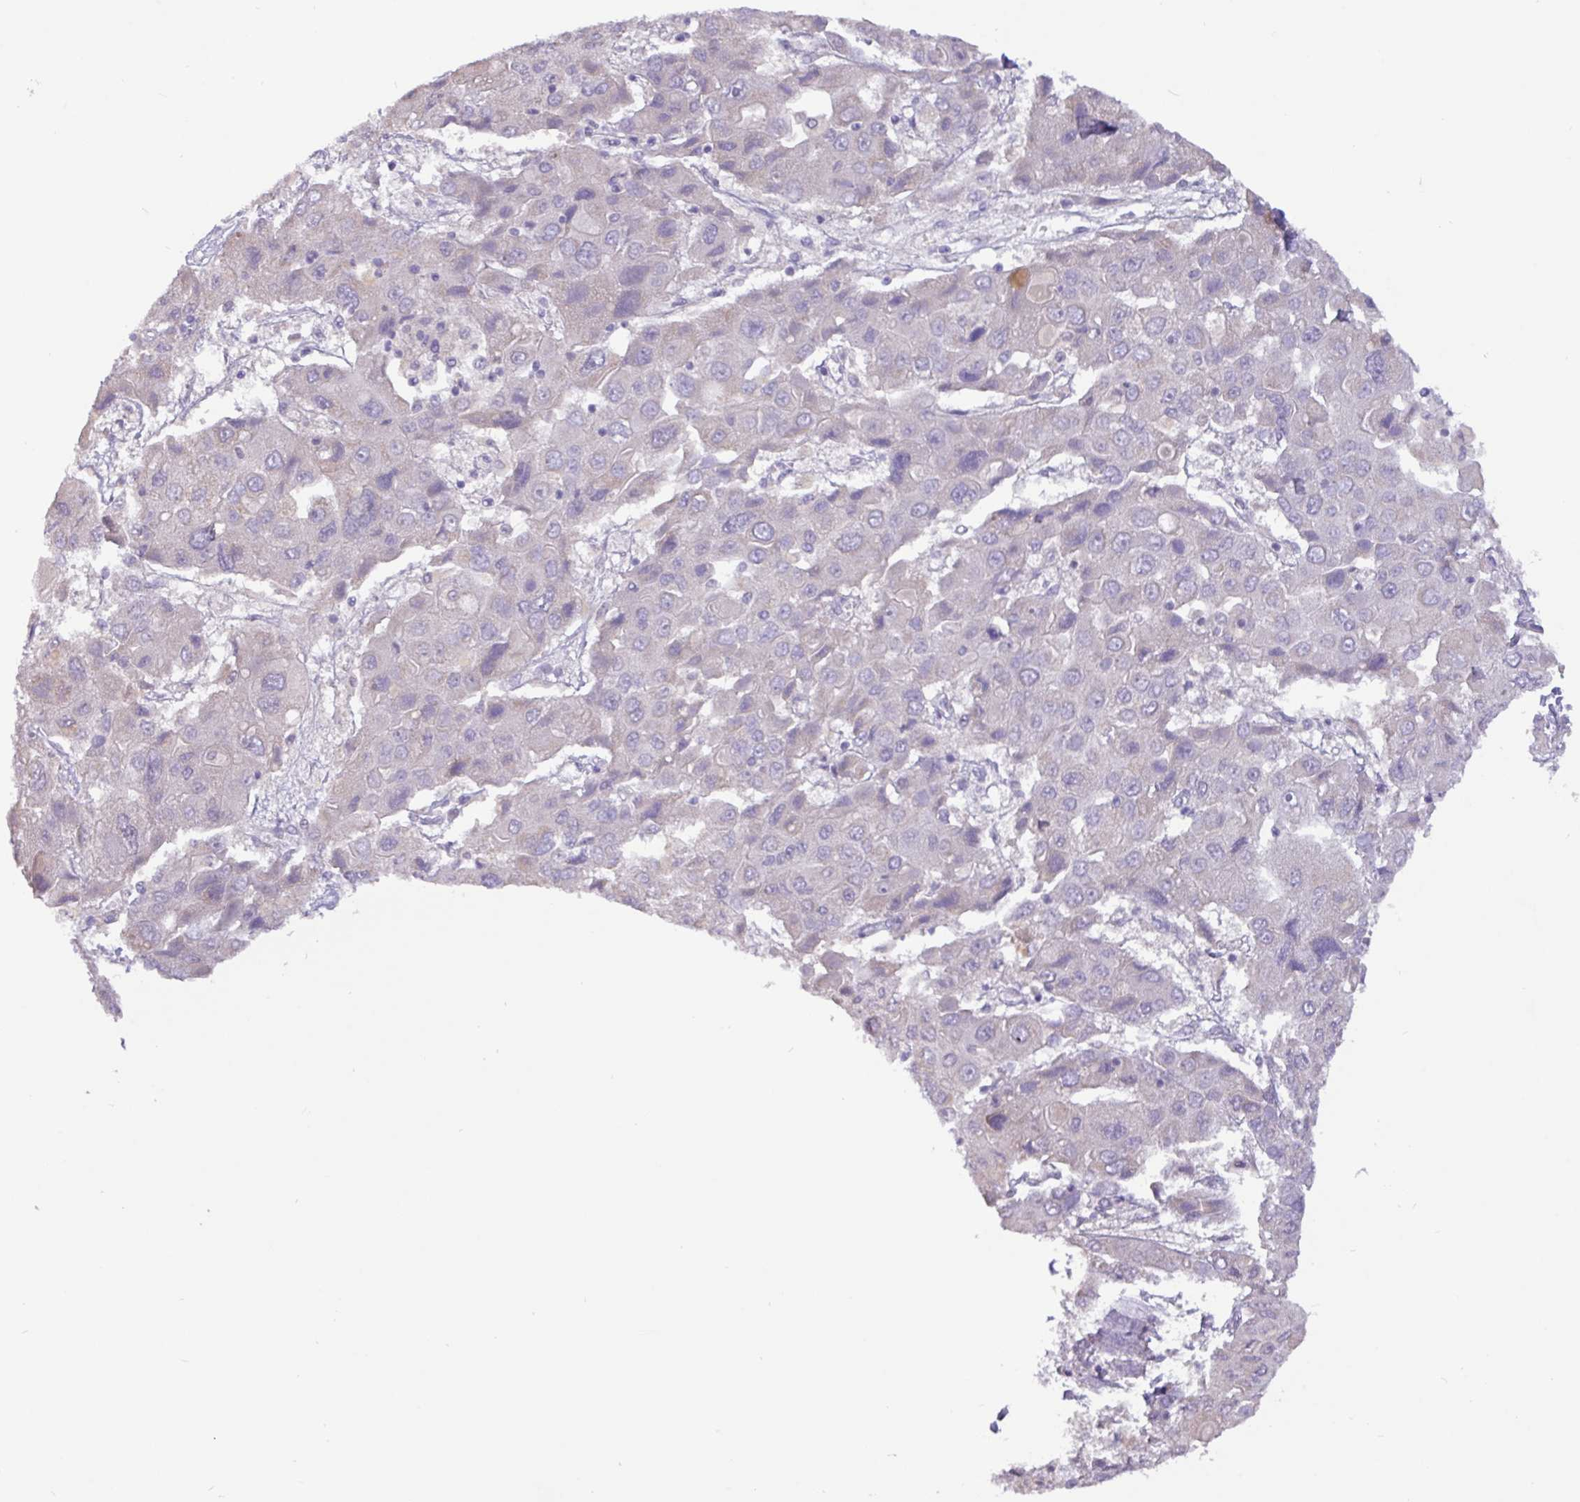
{"staining": {"intensity": "negative", "quantity": "none", "location": "none"}, "tissue": "liver cancer", "cell_type": "Tumor cells", "image_type": "cancer", "snomed": [{"axis": "morphology", "description": "Cholangiocarcinoma"}, {"axis": "topography", "description": "Liver"}], "caption": "Cholangiocarcinoma (liver) was stained to show a protein in brown. There is no significant staining in tumor cells.", "gene": "PAX8", "patient": {"sex": "male", "age": 67}}